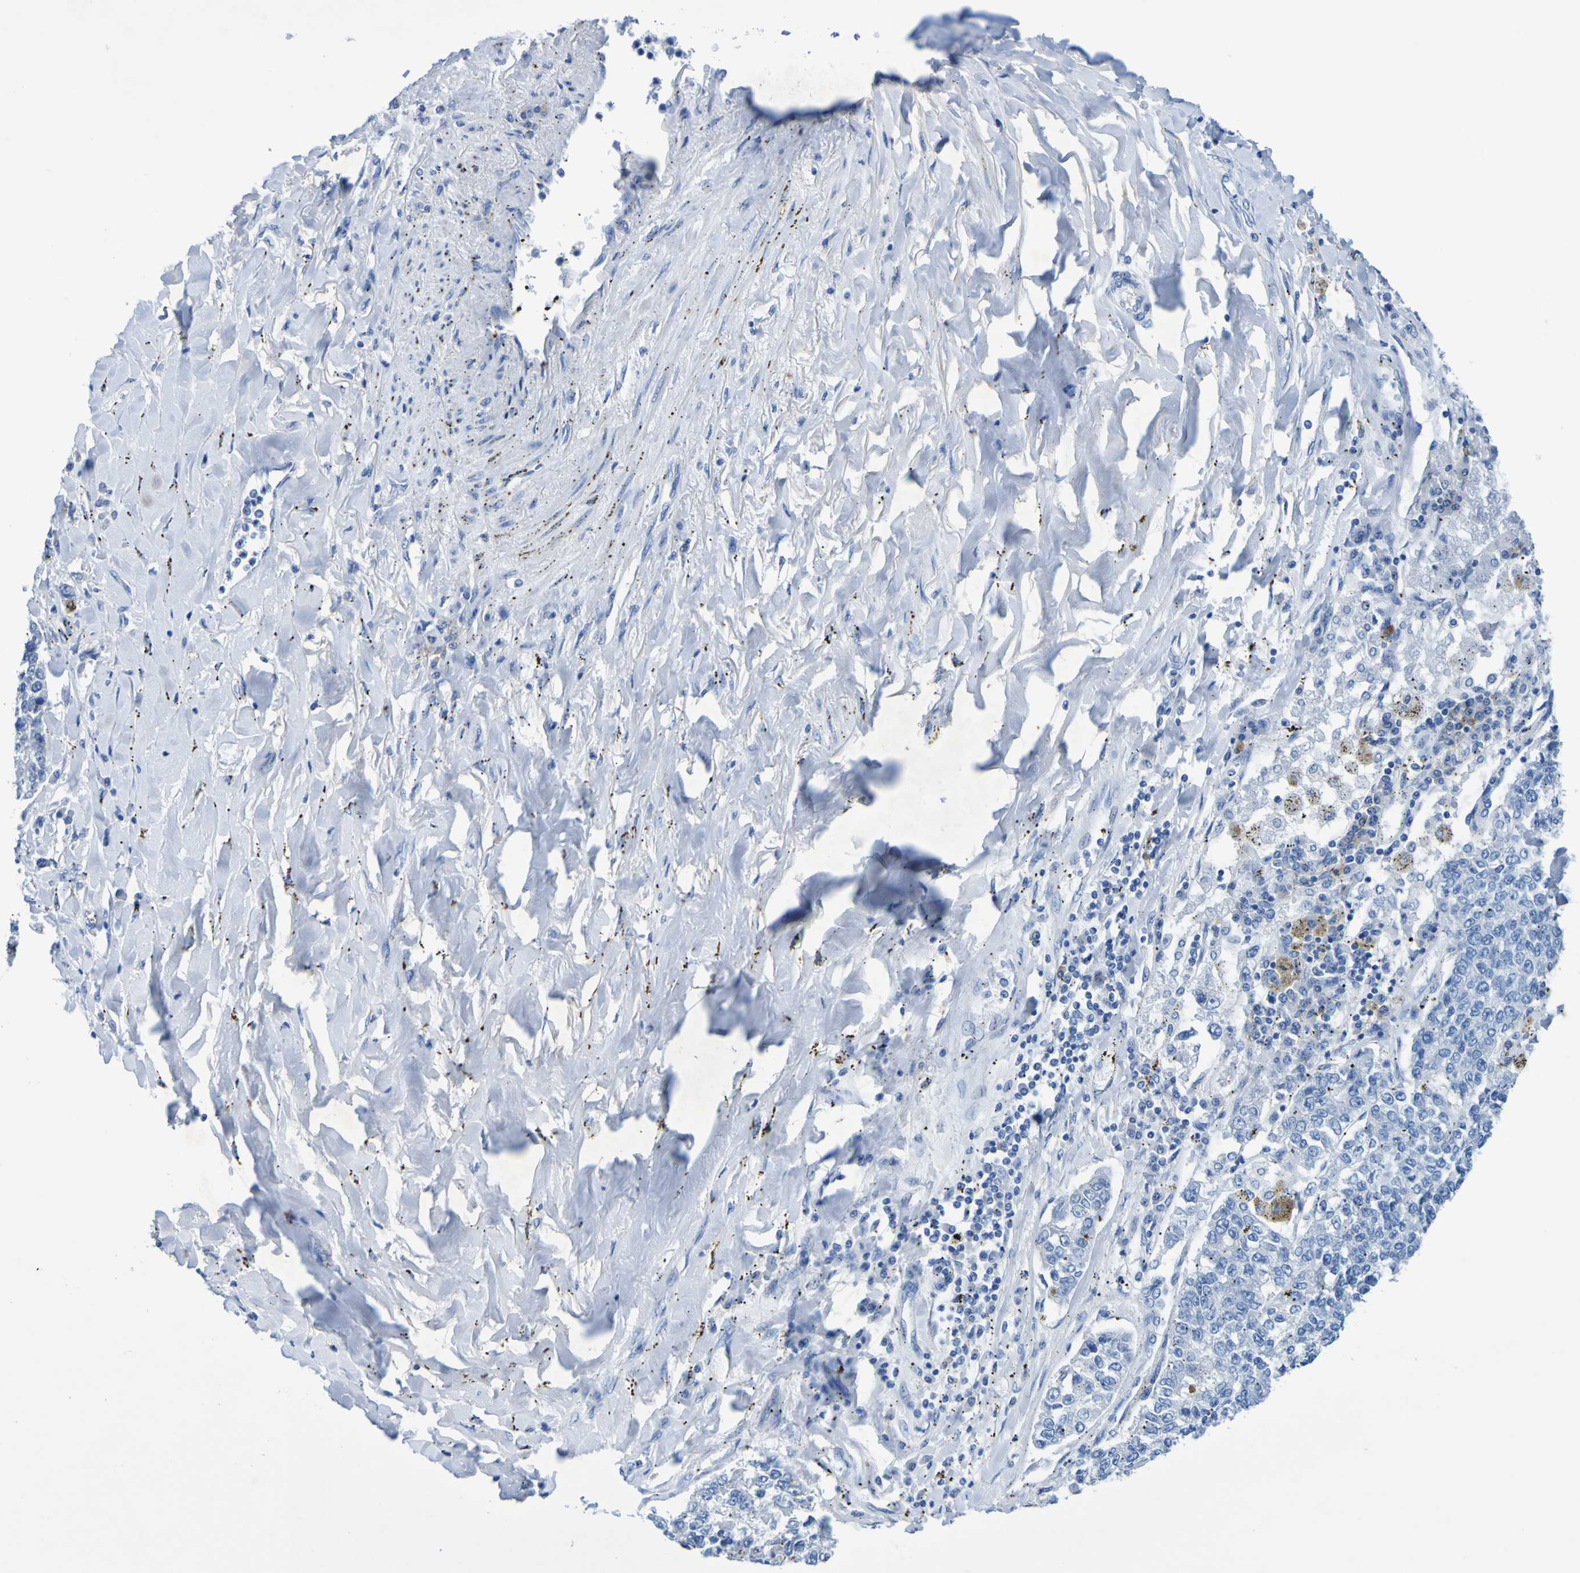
{"staining": {"intensity": "negative", "quantity": "none", "location": "none"}, "tissue": "lung cancer", "cell_type": "Tumor cells", "image_type": "cancer", "snomed": [{"axis": "morphology", "description": "Adenocarcinoma, NOS"}, {"axis": "topography", "description": "Lung"}], "caption": "Immunohistochemistry (IHC) of lung adenocarcinoma exhibits no positivity in tumor cells.", "gene": "DPEP1", "patient": {"sex": "male", "age": 49}}